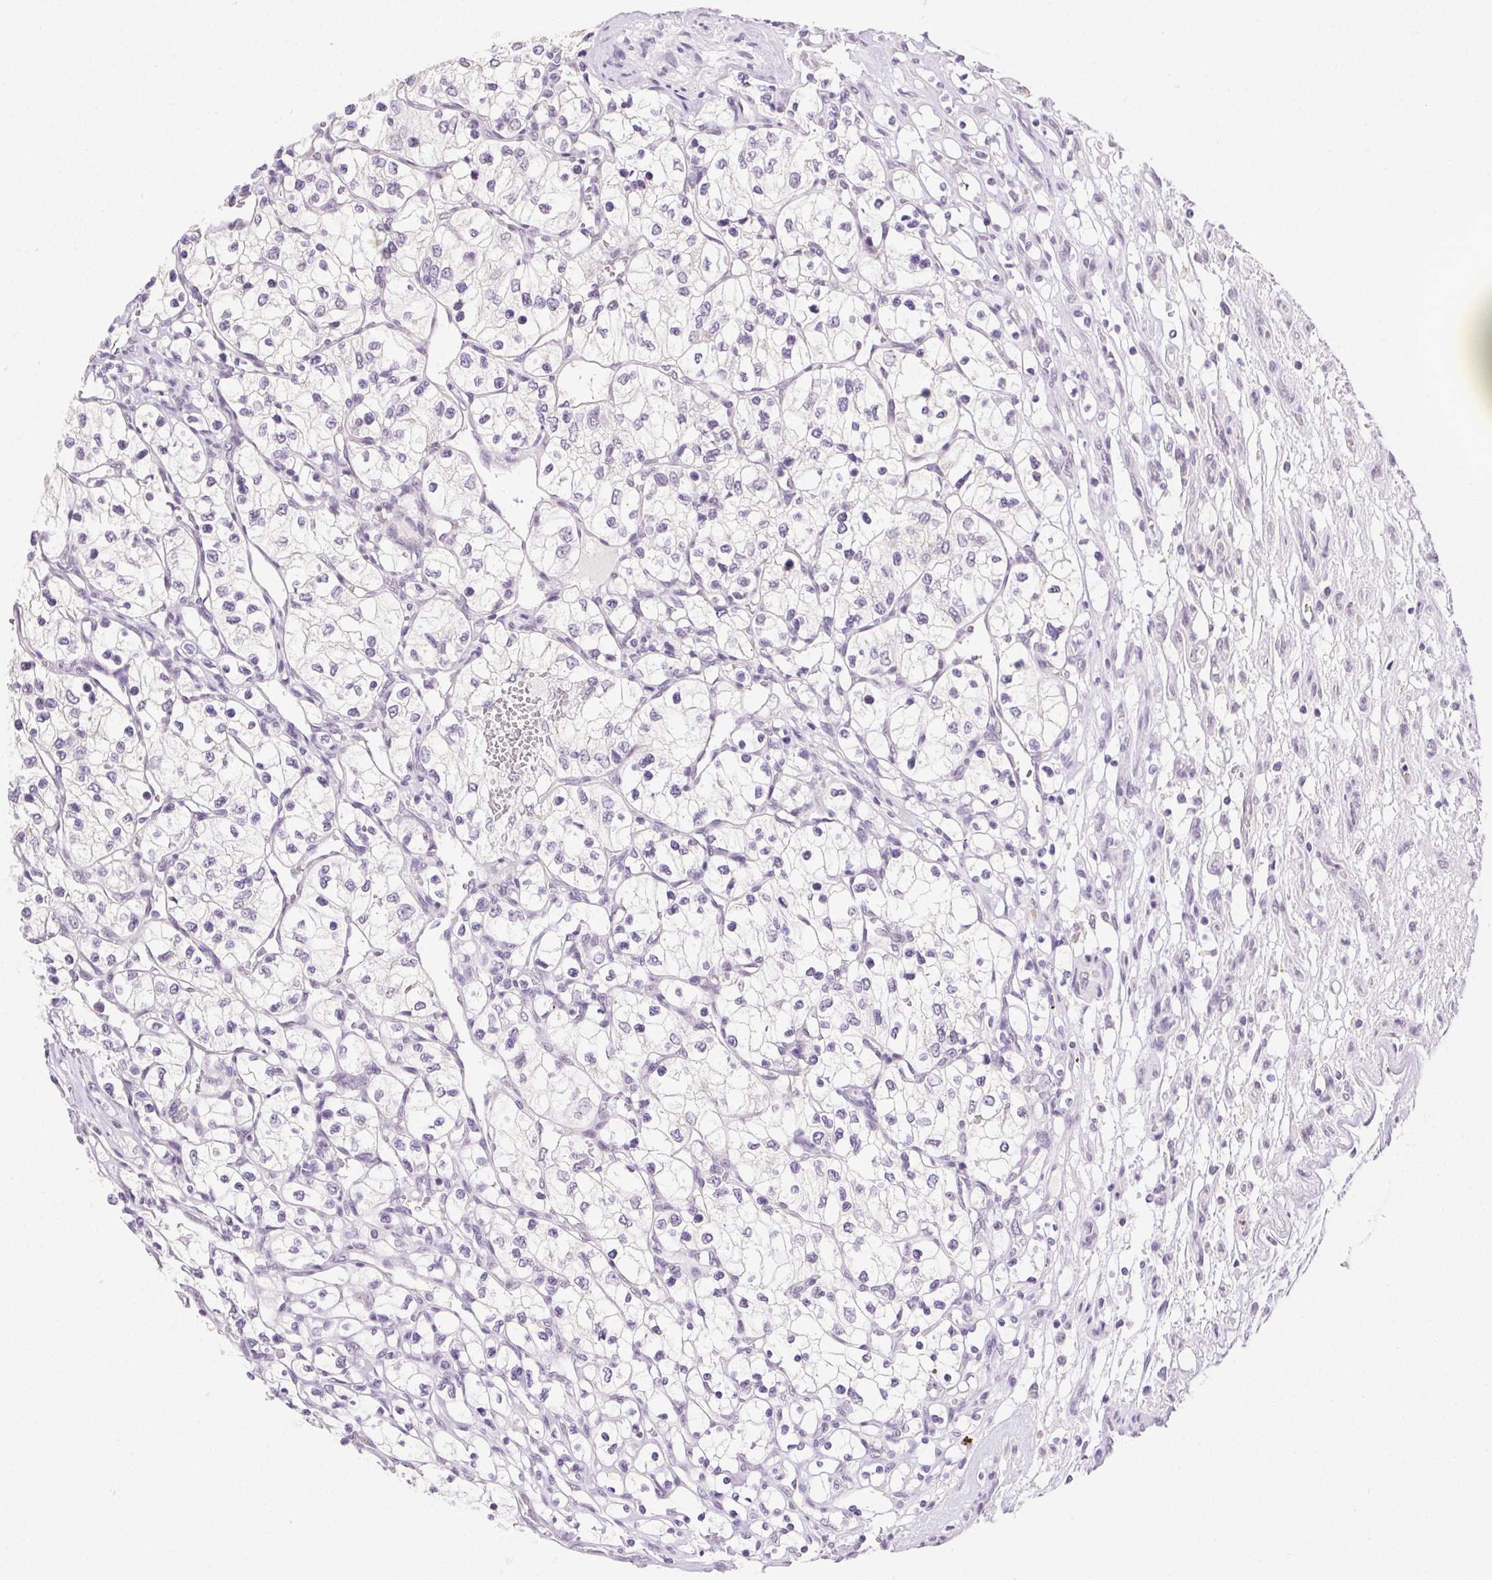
{"staining": {"intensity": "negative", "quantity": "none", "location": "none"}, "tissue": "renal cancer", "cell_type": "Tumor cells", "image_type": "cancer", "snomed": [{"axis": "morphology", "description": "Adenocarcinoma, NOS"}, {"axis": "topography", "description": "Kidney"}], "caption": "The image displays no staining of tumor cells in adenocarcinoma (renal). (Brightfield microscopy of DAB (3,3'-diaminobenzidine) IHC at high magnification).", "gene": "CLDN10", "patient": {"sex": "female", "age": 69}}